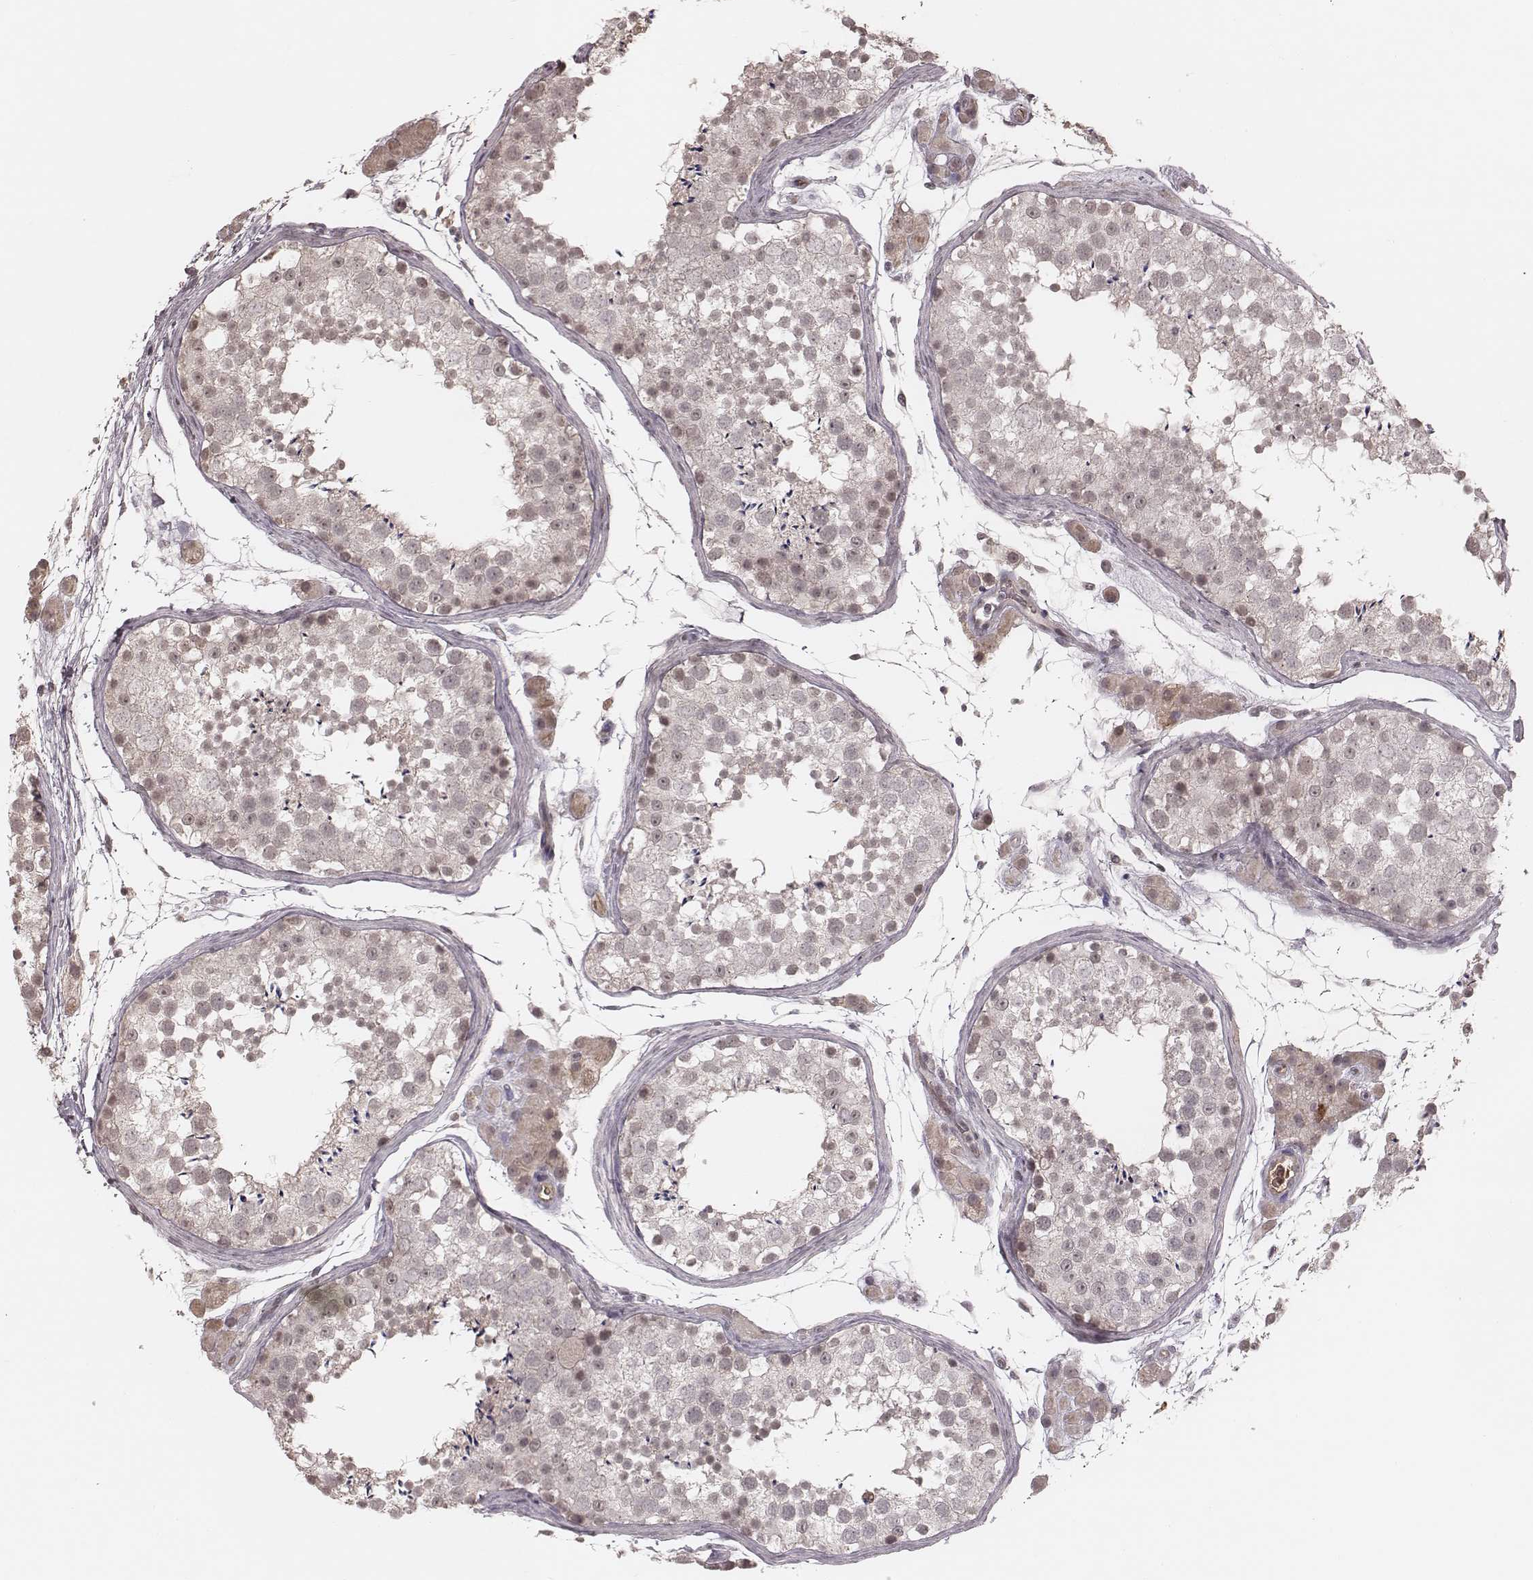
{"staining": {"intensity": "weak", "quantity": "<25%", "location": "cytoplasmic/membranous"}, "tissue": "testis", "cell_type": "Cells in seminiferous ducts", "image_type": "normal", "snomed": [{"axis": "morphology", "description": "Normal tissue, NOS"}, {"axis": "topography", "description": "Testis"}], "caption": "IHC micrograph of normal testis: human testis stained with DAB exhibits no significant protein staining in cells in seminiferous ducts. (DAB (3,3'-diaminobenzidine) immunohistochemistry (IHC) with hematoxylin counter stain).", "gene": "IL5", "patient": {"sex": "male", "age": 41}}